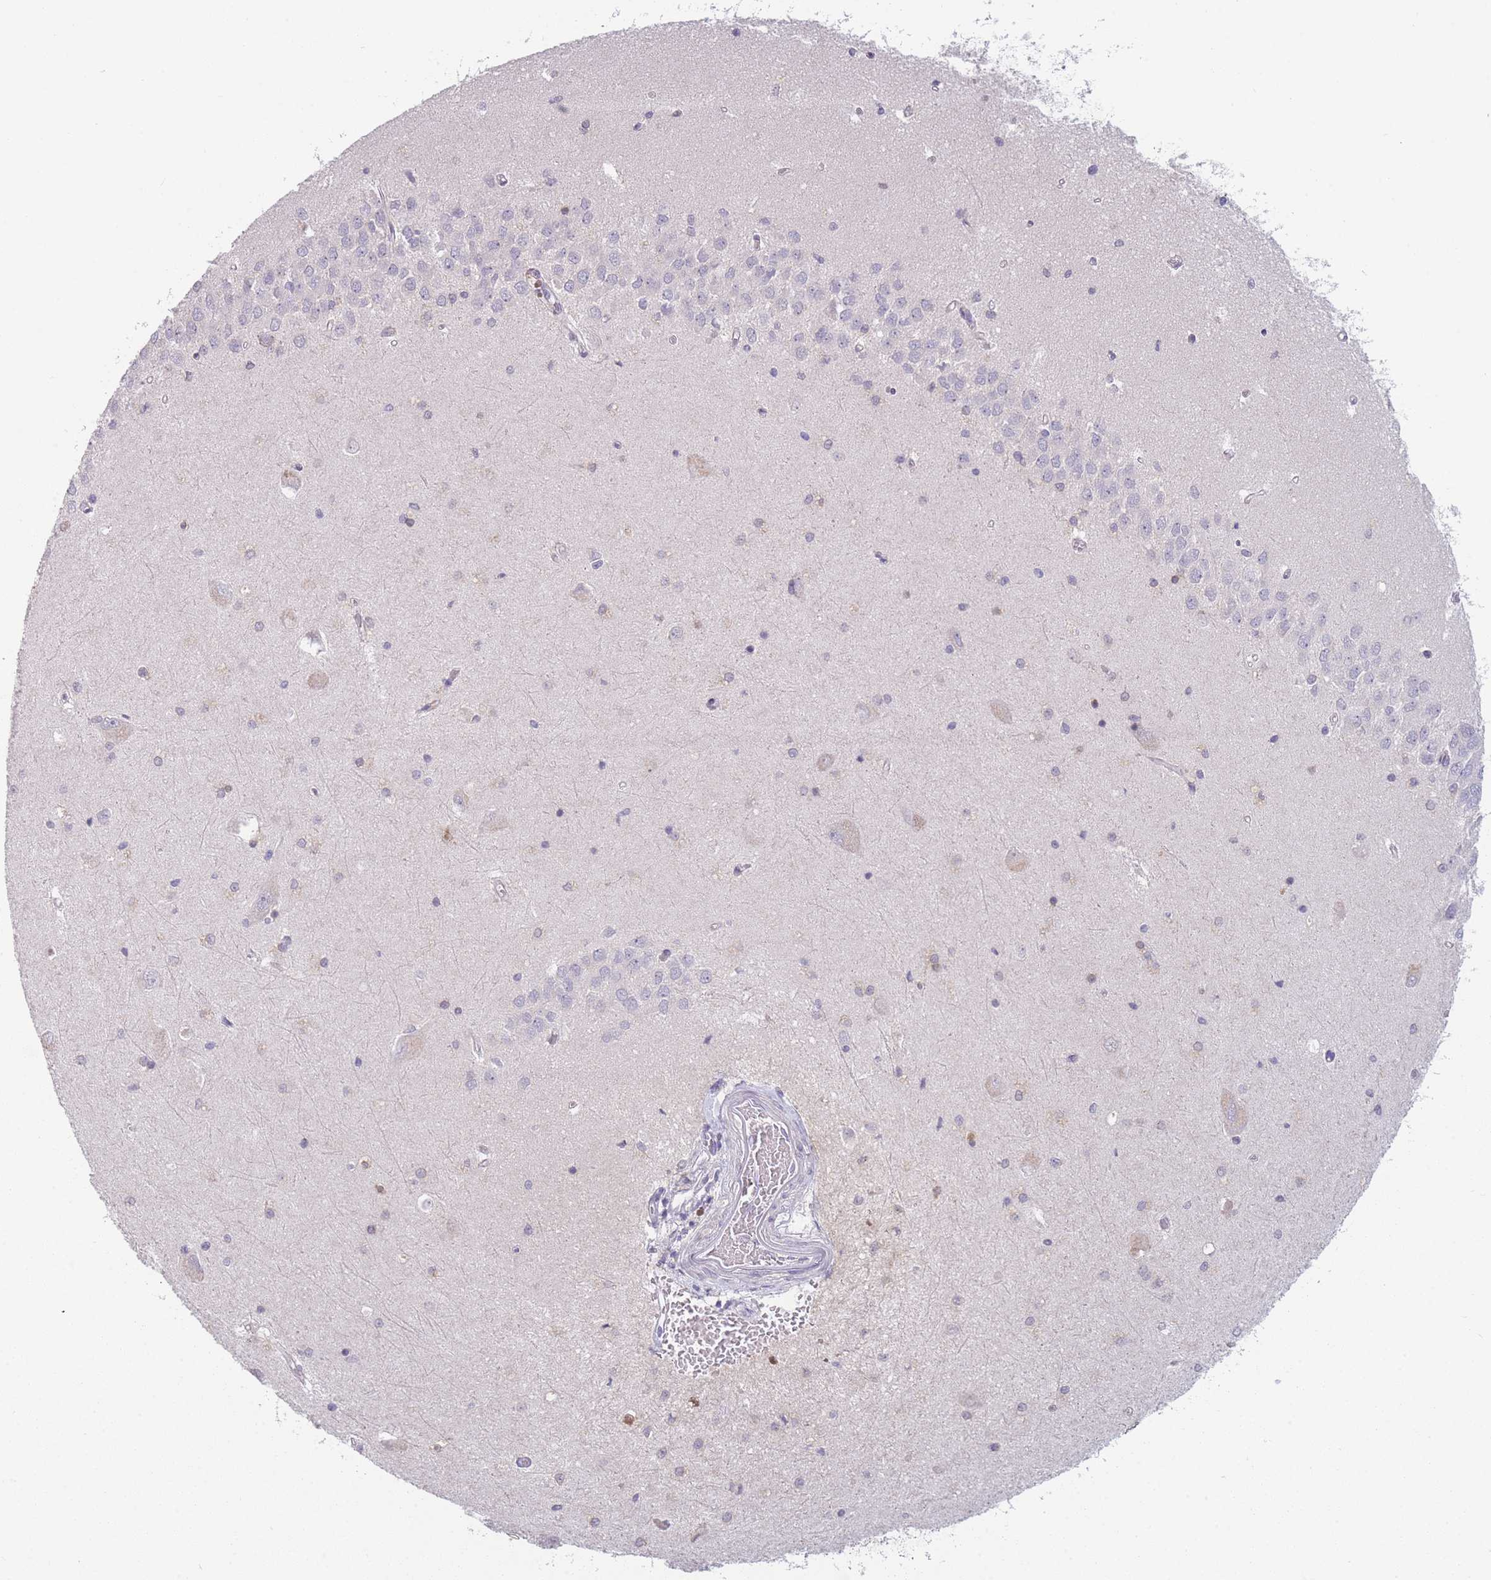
{"staining": {"intensity": "negative", "quantity": "none", "location": "none"}, "tissue": "hippocampus", "cell_type": "Glial cells", "image_type": "normal", "snomed": [{"axis": "morphology", "description": "Normal tissue, NOS"}, {"axis": "topography", "description": "Hippocampus"}], "caption": "IHC of unremarkable human hippocampus displays no expression in glial cells.", "gene": "MRI1", "patient": {"sex": "male", "age": 45}}